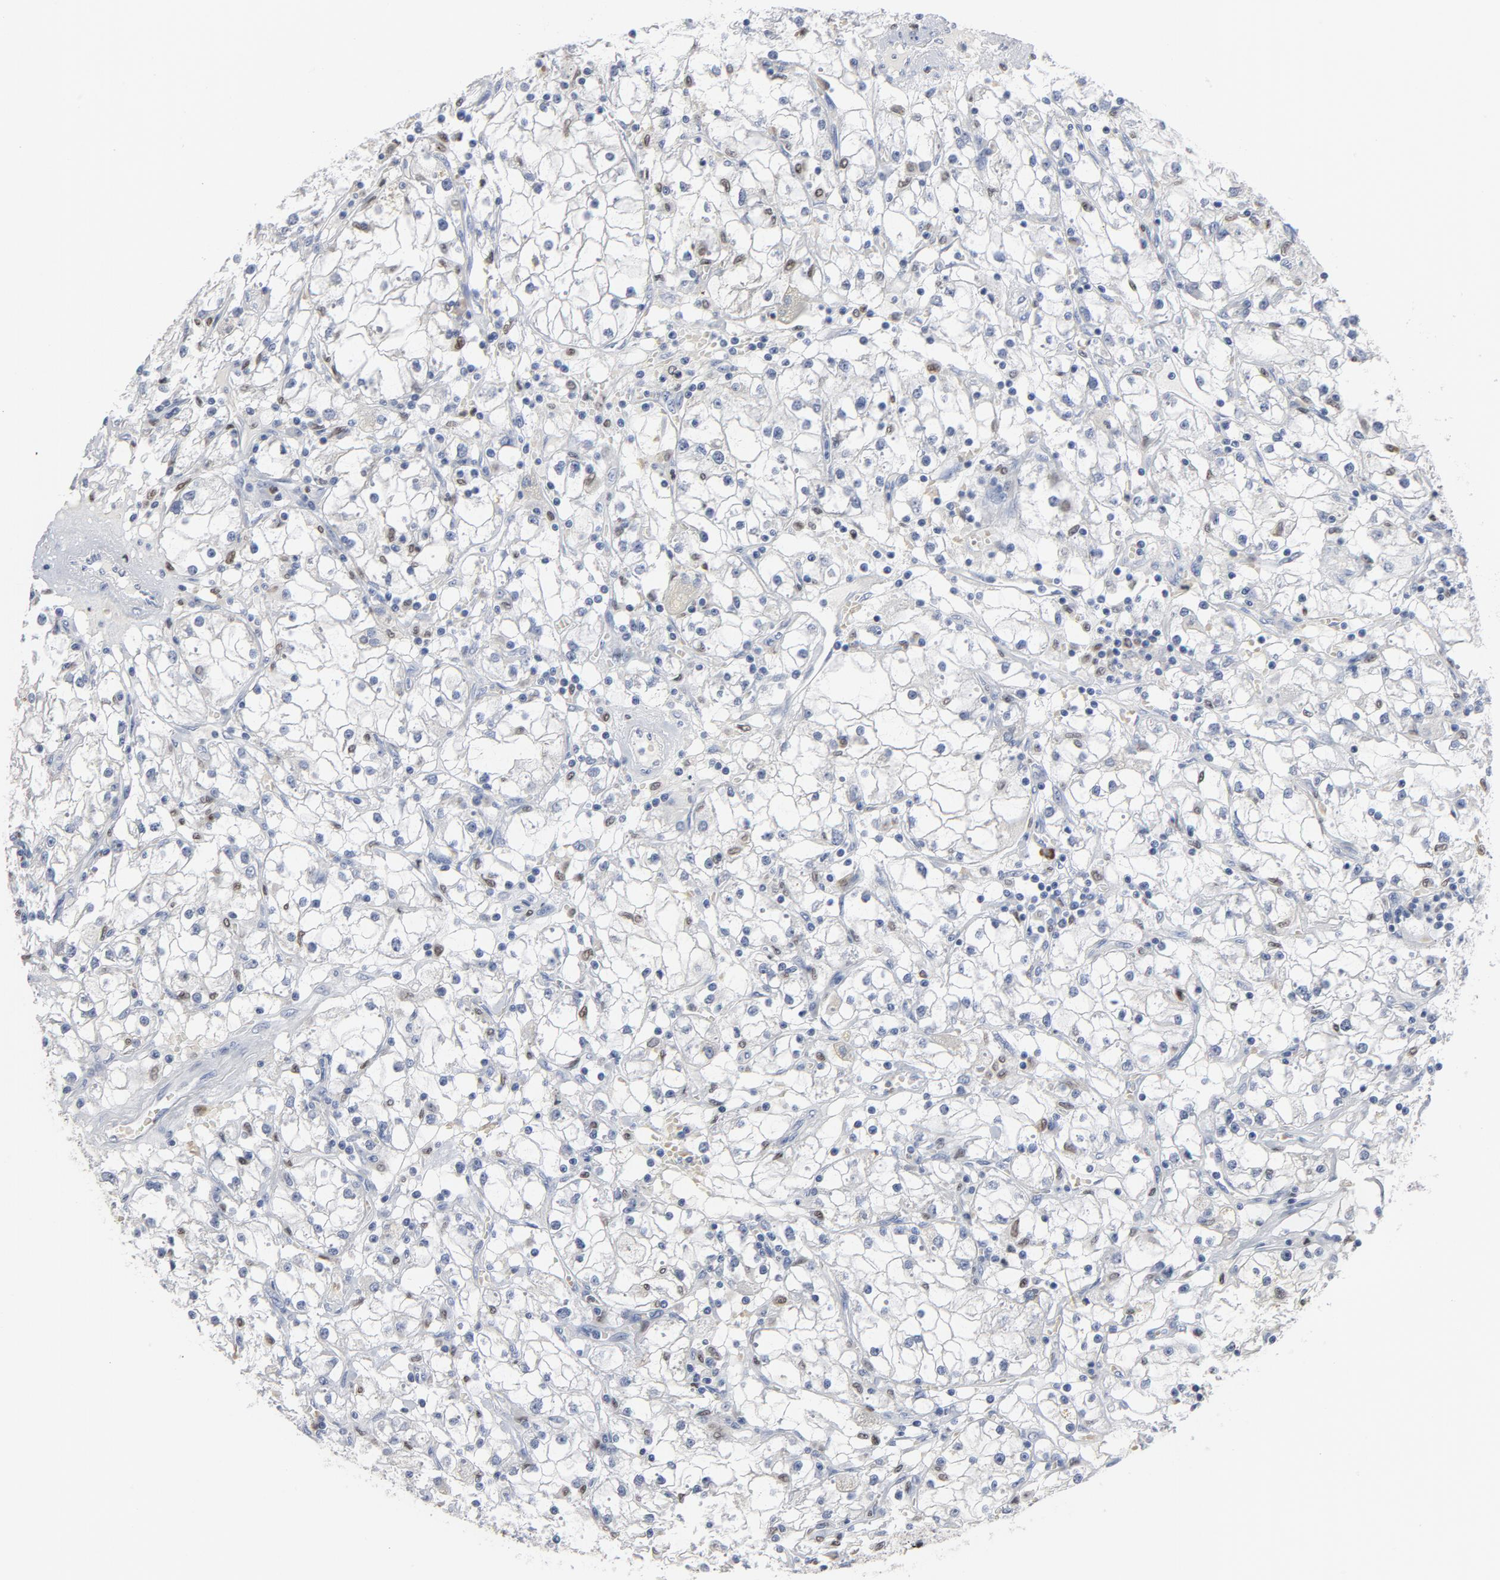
{"staining": {"intensity": "negative", "quantity": "none", "location": "none"}, "tissue": "renal cancer", "cell_type": "Tumor cells", "image_type": "cancer", "snomed": [{"axis": "morphology", "description": "Adenocarcinoma, NOS"}, {"axis": "topography", "description": "Kidney"}], "caption": "The histopathology image exhibits no significant positivity in tumor cells of renal cancer (adenocarcinoma).", "gene": "SPI1", "patient": {"sex": "male", "age": 56}}